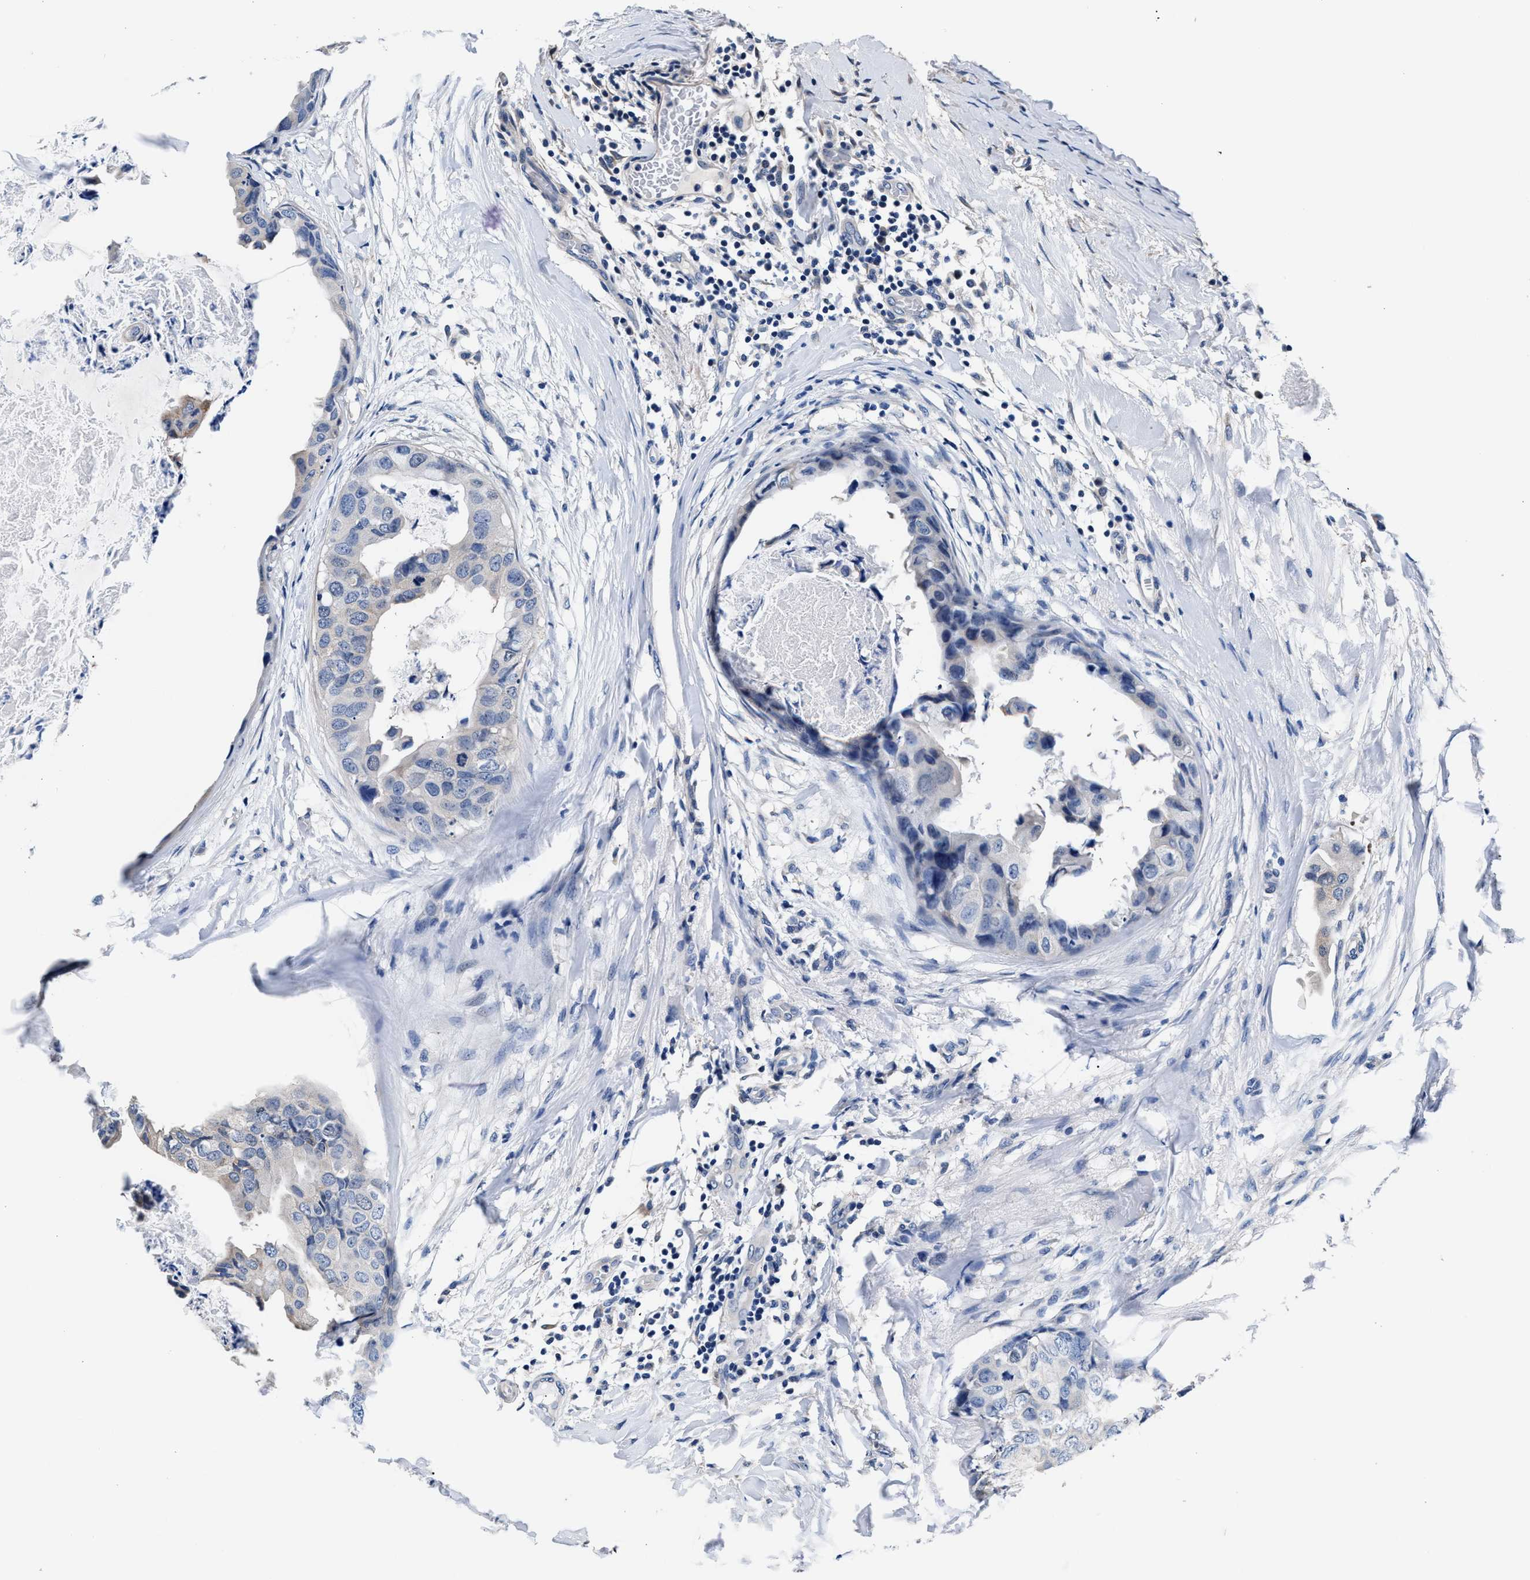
{"staining": {"intensity": "negative", "quantity": "none", "location": "none"}, "tissue": "breast cancer", "cell_type": "Tumor cells", "image_type": "cancer", "snomed": [{"axis": "morphology", "description": "Duct carcinoma"}, {"axis": "topography", "description": "Breast"}], "caption": "Protein analysis of breast infiltrating ductal carcinoma exhibits no significant expression in tumor cells. Nuclei are stained in blue.", "gene": "GSTM1", "patient": {"sex": "female", "age": 40}}